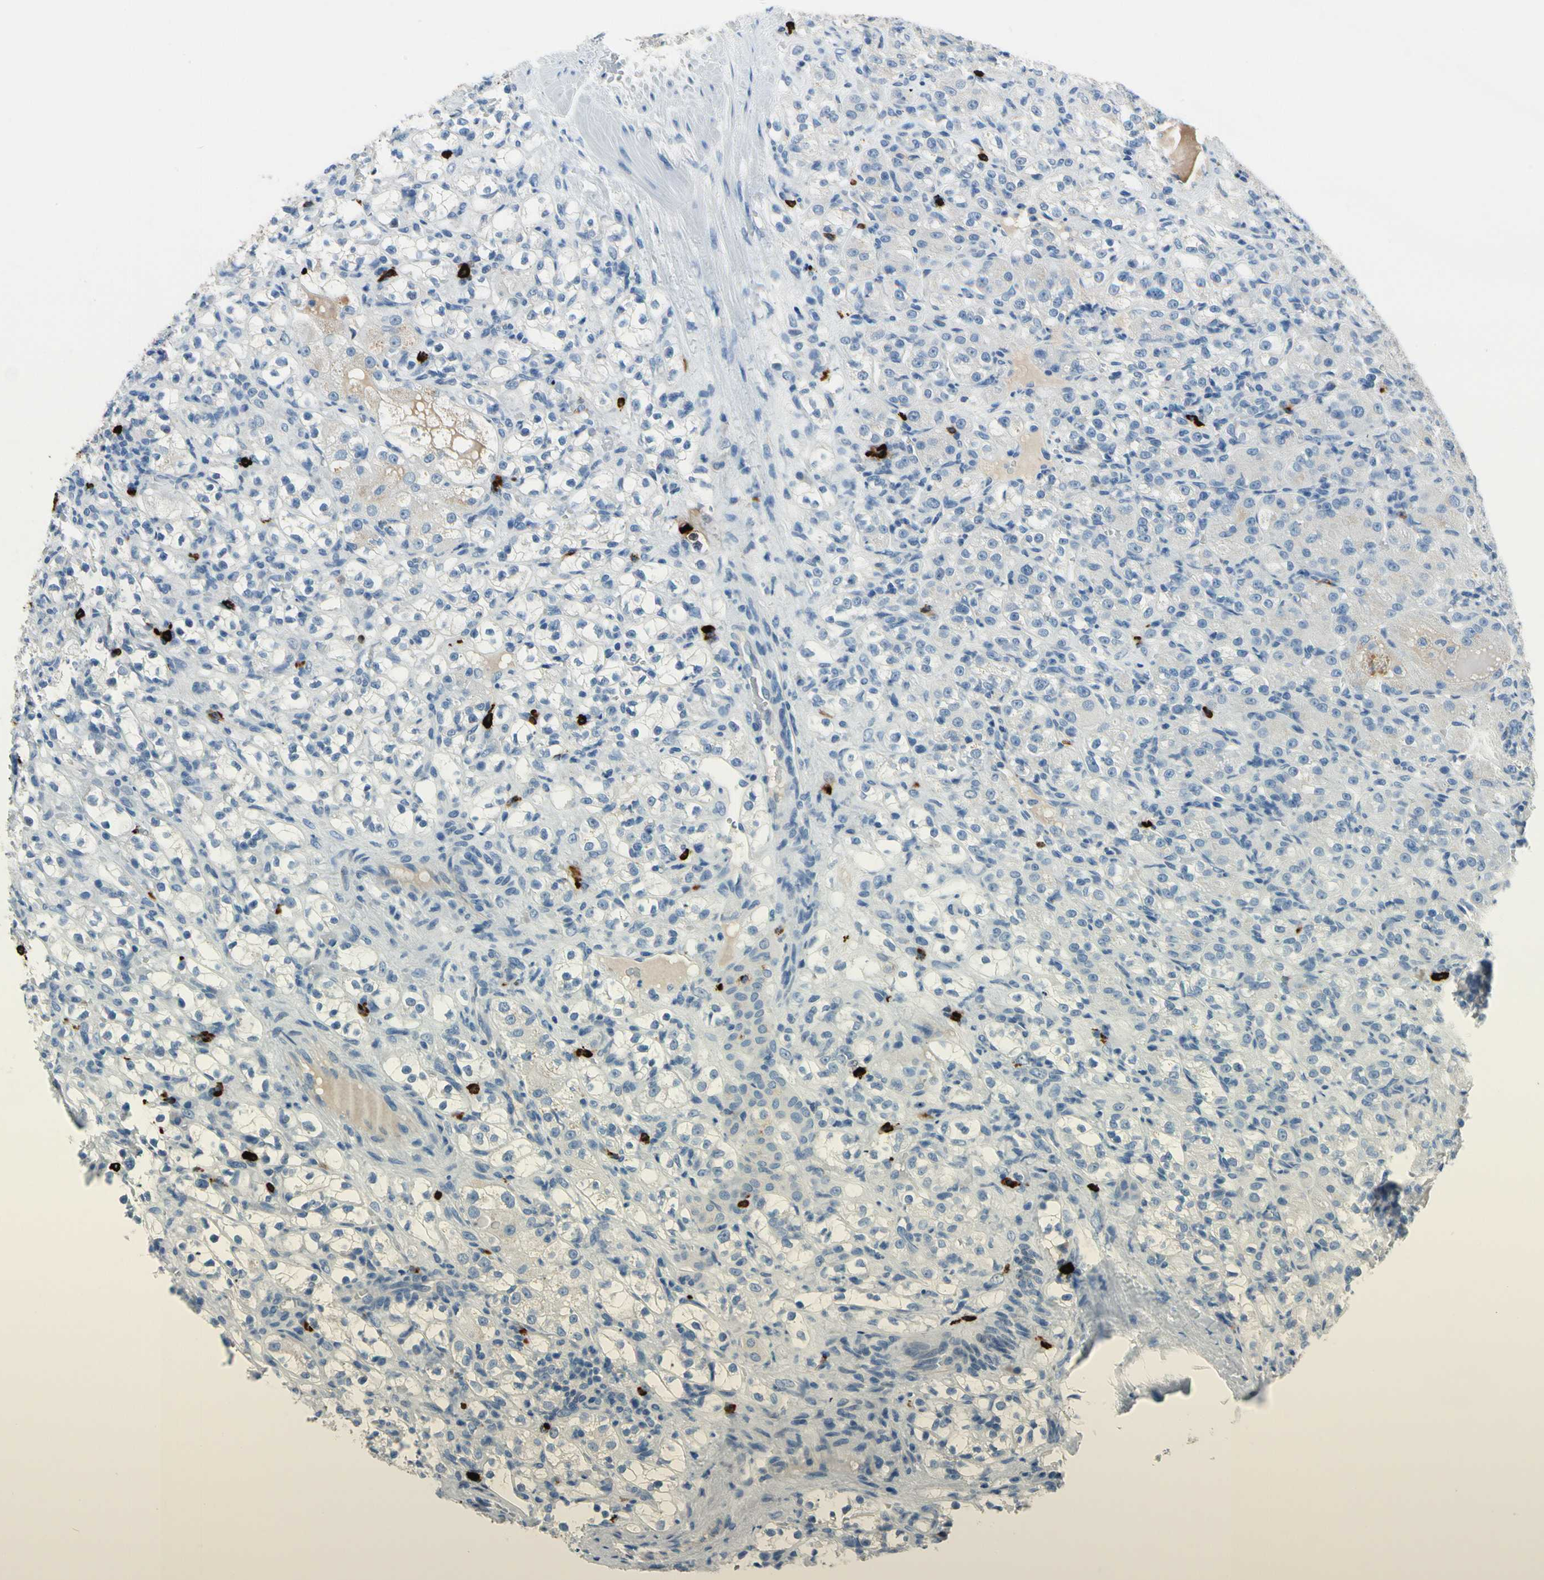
{"staining": {"intensity": "negative", "quantity": "none", "location": "none"}, "tissue": "renal cancer", "cell_type": "Tumor cells", "image_type": "cancer", "snomed": [{"axis": "morphology", "description": "Normal tissue, NOS"}, {"axis": "morphology", "description": "Adenocarcinoma, NOS"}, {"axis": "topography", "description": "Kidney"}], "caption": "The immunohistochemistry (IHC) photomicrograph has no significant staining in tumor cells of adenocarcinoma (renal) tissue.", "gene": "CPA3", "patient": {"sex": "male", "age": 61}}